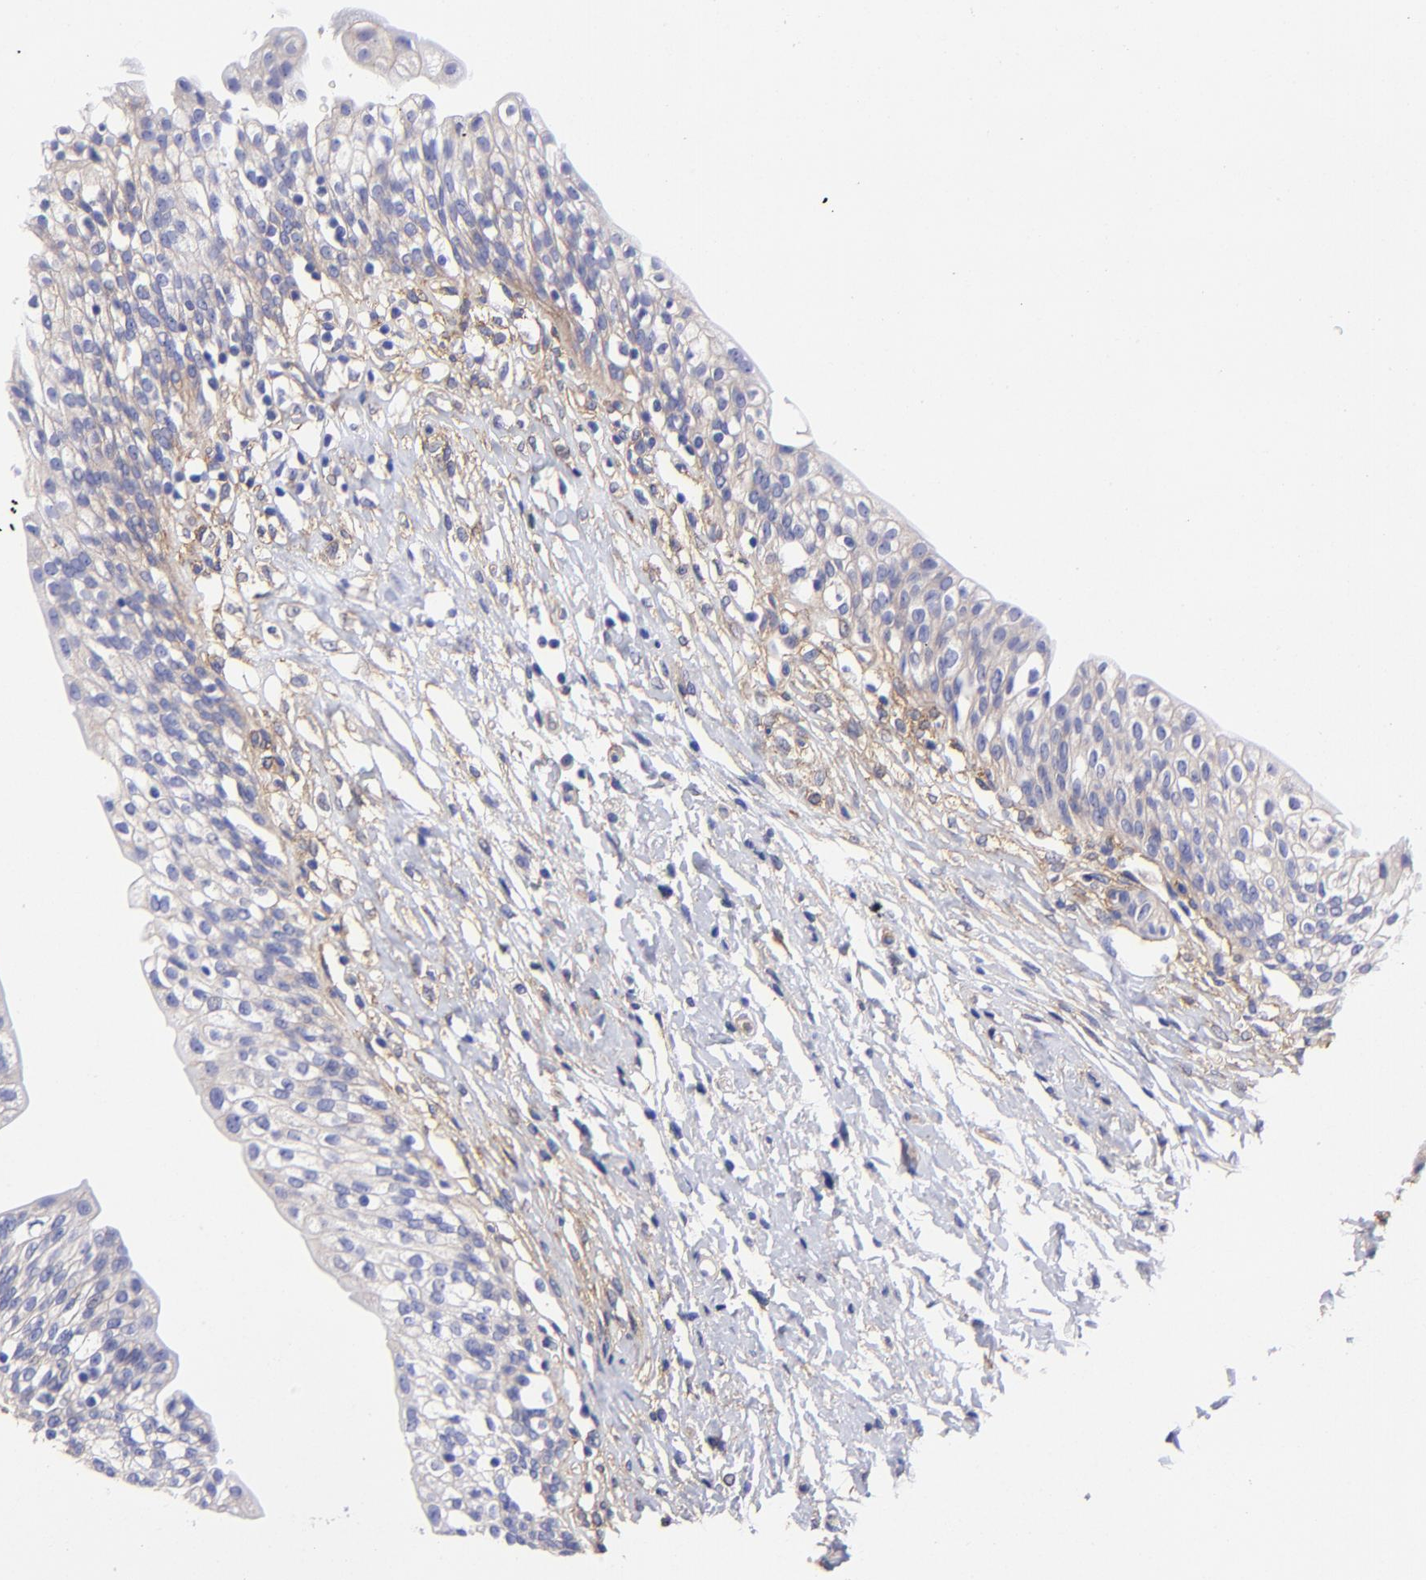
{"staining": {"intensity": "moderate", "quantity": "25%-75%", "location": "cytoplasmic/membranous"}, "tissue": "urinary bladder", "cell_type": "Urothelial cells", "image_type": "normal", "snomed": [{"axis": "morphology", "description": "Normal tissue, NOS"}, {"axis": "topography", "description": "Urinary bladder"}], "caption": "A micrograph showing moderate cytoplasmic/membranous expression in approximately 25%-75% of urothelial cells in normal urinary bladder, as visualized by brown immunohistochemical staining.", "gene": "PPFIBP1", "patient": {"sex": "female", "age": 80}}